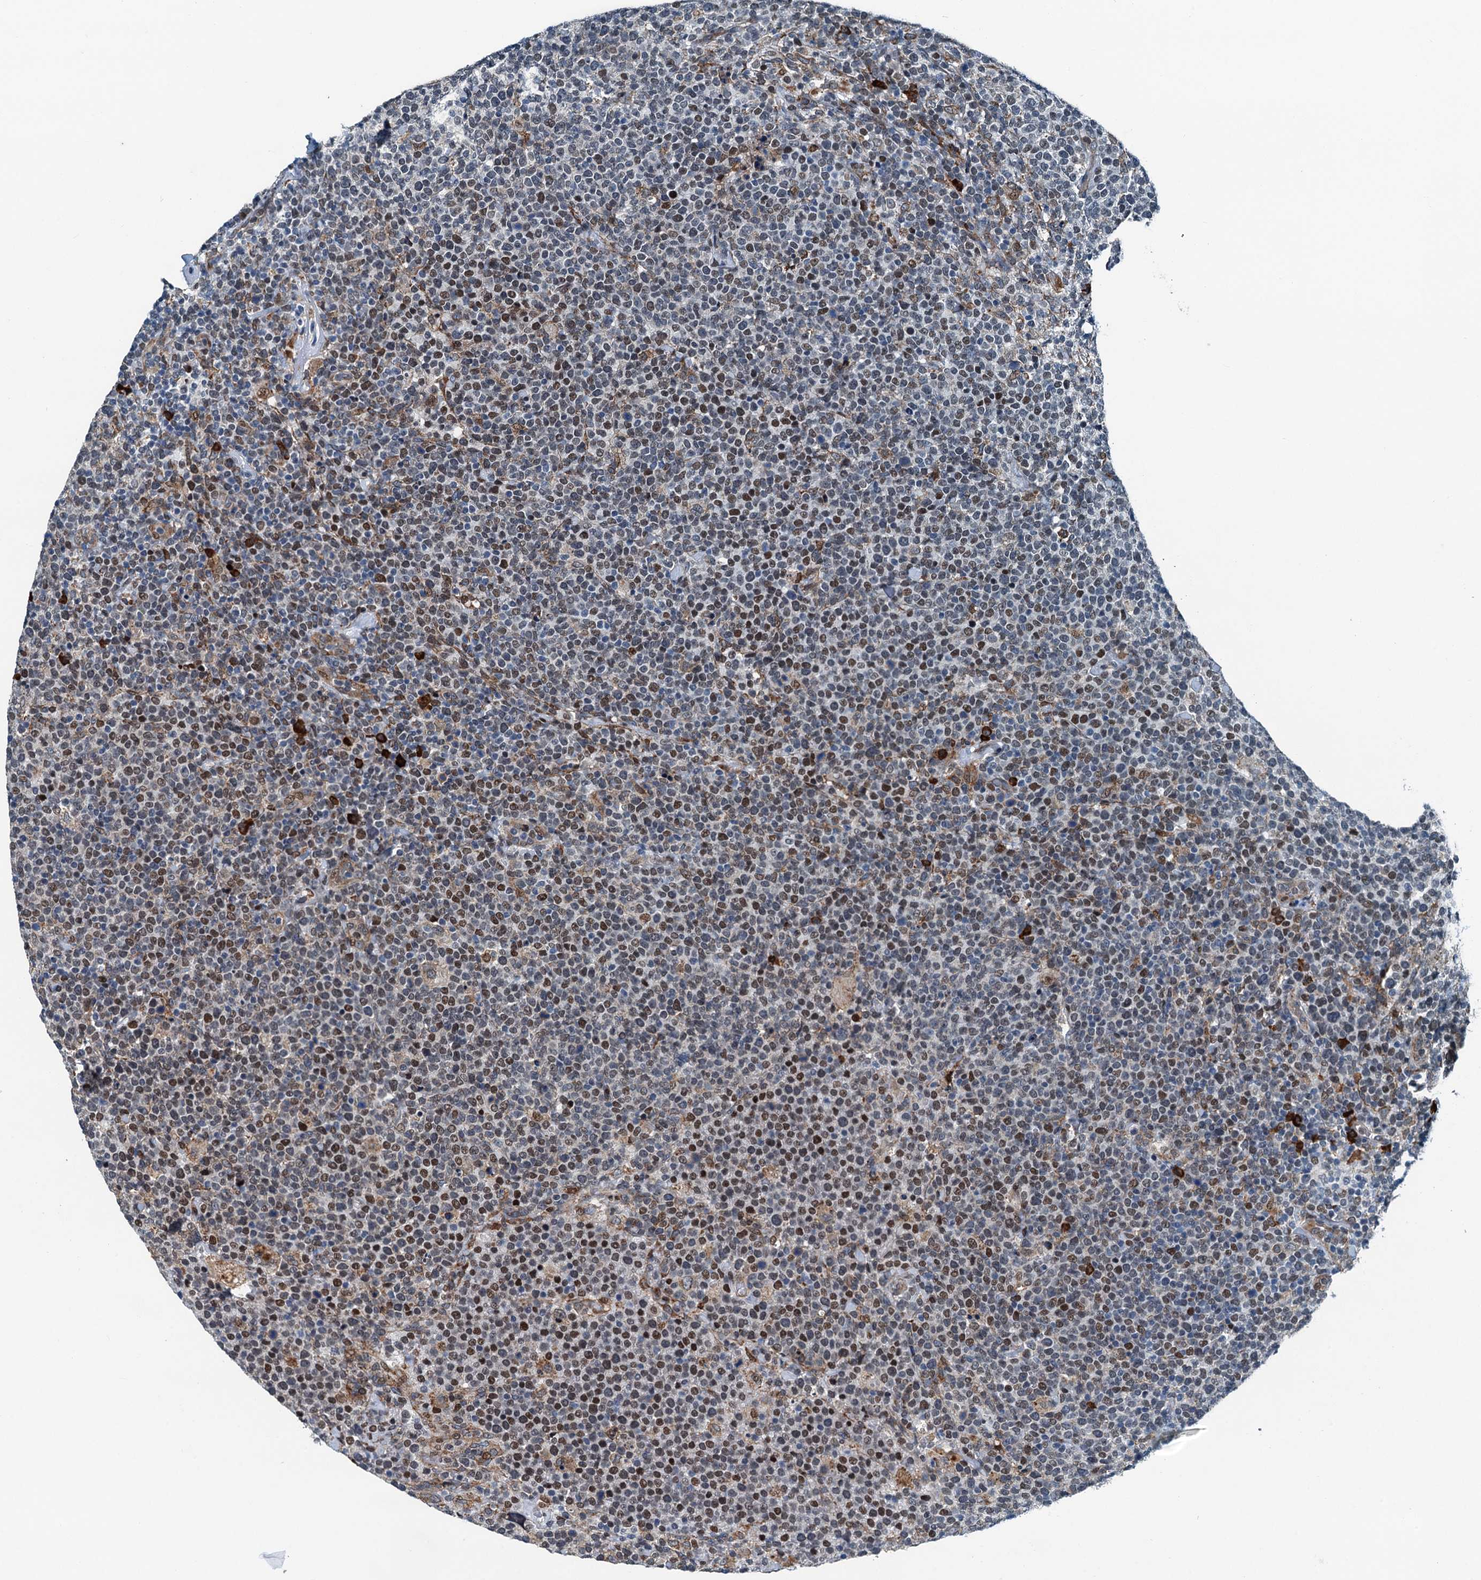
{"staining": {"intensity": "moderate", "quantity": "25%-75%", "location": "nuclear"}, "tissue": "lymphoma", "cell_type": "Tumor cells", "image_type": "cancer", "snomed": [{"axis": "morphology", "description": "Malignant lymphoma, non-Hodgkin's type, High grade"}, {"axis": "topography", "description": "Lymph node"}], "caption": "Lymphoma tissue demonstrates moderate nuclear staining in about 25%-75% of tumor cells", "gene": "TAMALIN", "patient": {"sex": "male", "age": 61}}